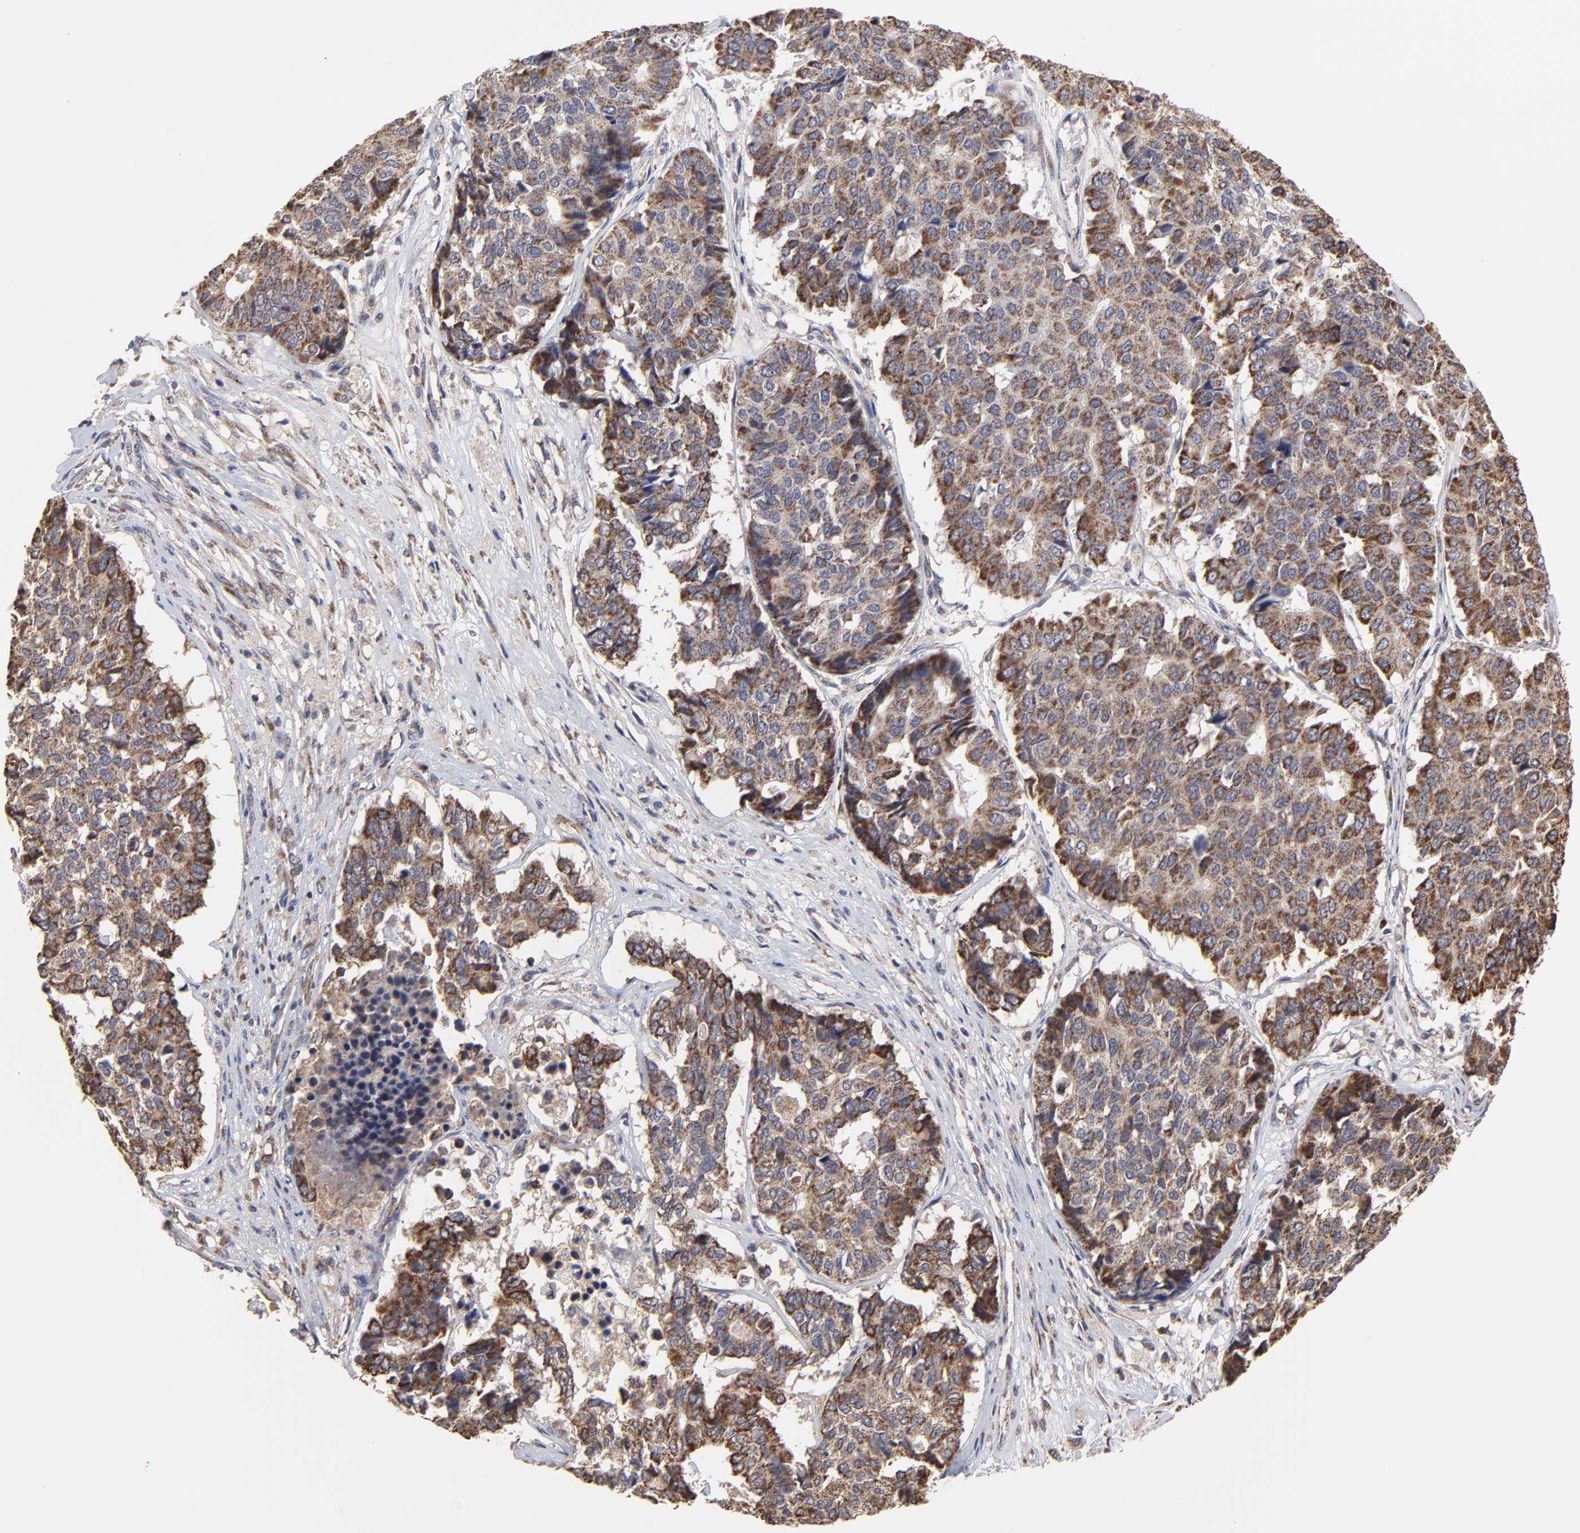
{"staining": {"intensity": "weak", "quantity": ">75%", "location": "cytoplasmic/membranous"}, "tissue": "pancreatic cancer", "cell_type": "Tumor cells", "image_type": "cancer", "snomed": [{"axis": "morphology", "description": "Adenocarcinoma, NOS"}, {"axis": "topography", "description": "Pancreas"}], "caption": "Immunohistochemical staining of human adenocarcinoma (pancreatic) shows low levels of weak cytoplasmic/membranous protein positivity in approximately >75% of tumor cells.", "gene": "ZNF550", "patient": {"sex": "male", "age": 50}}